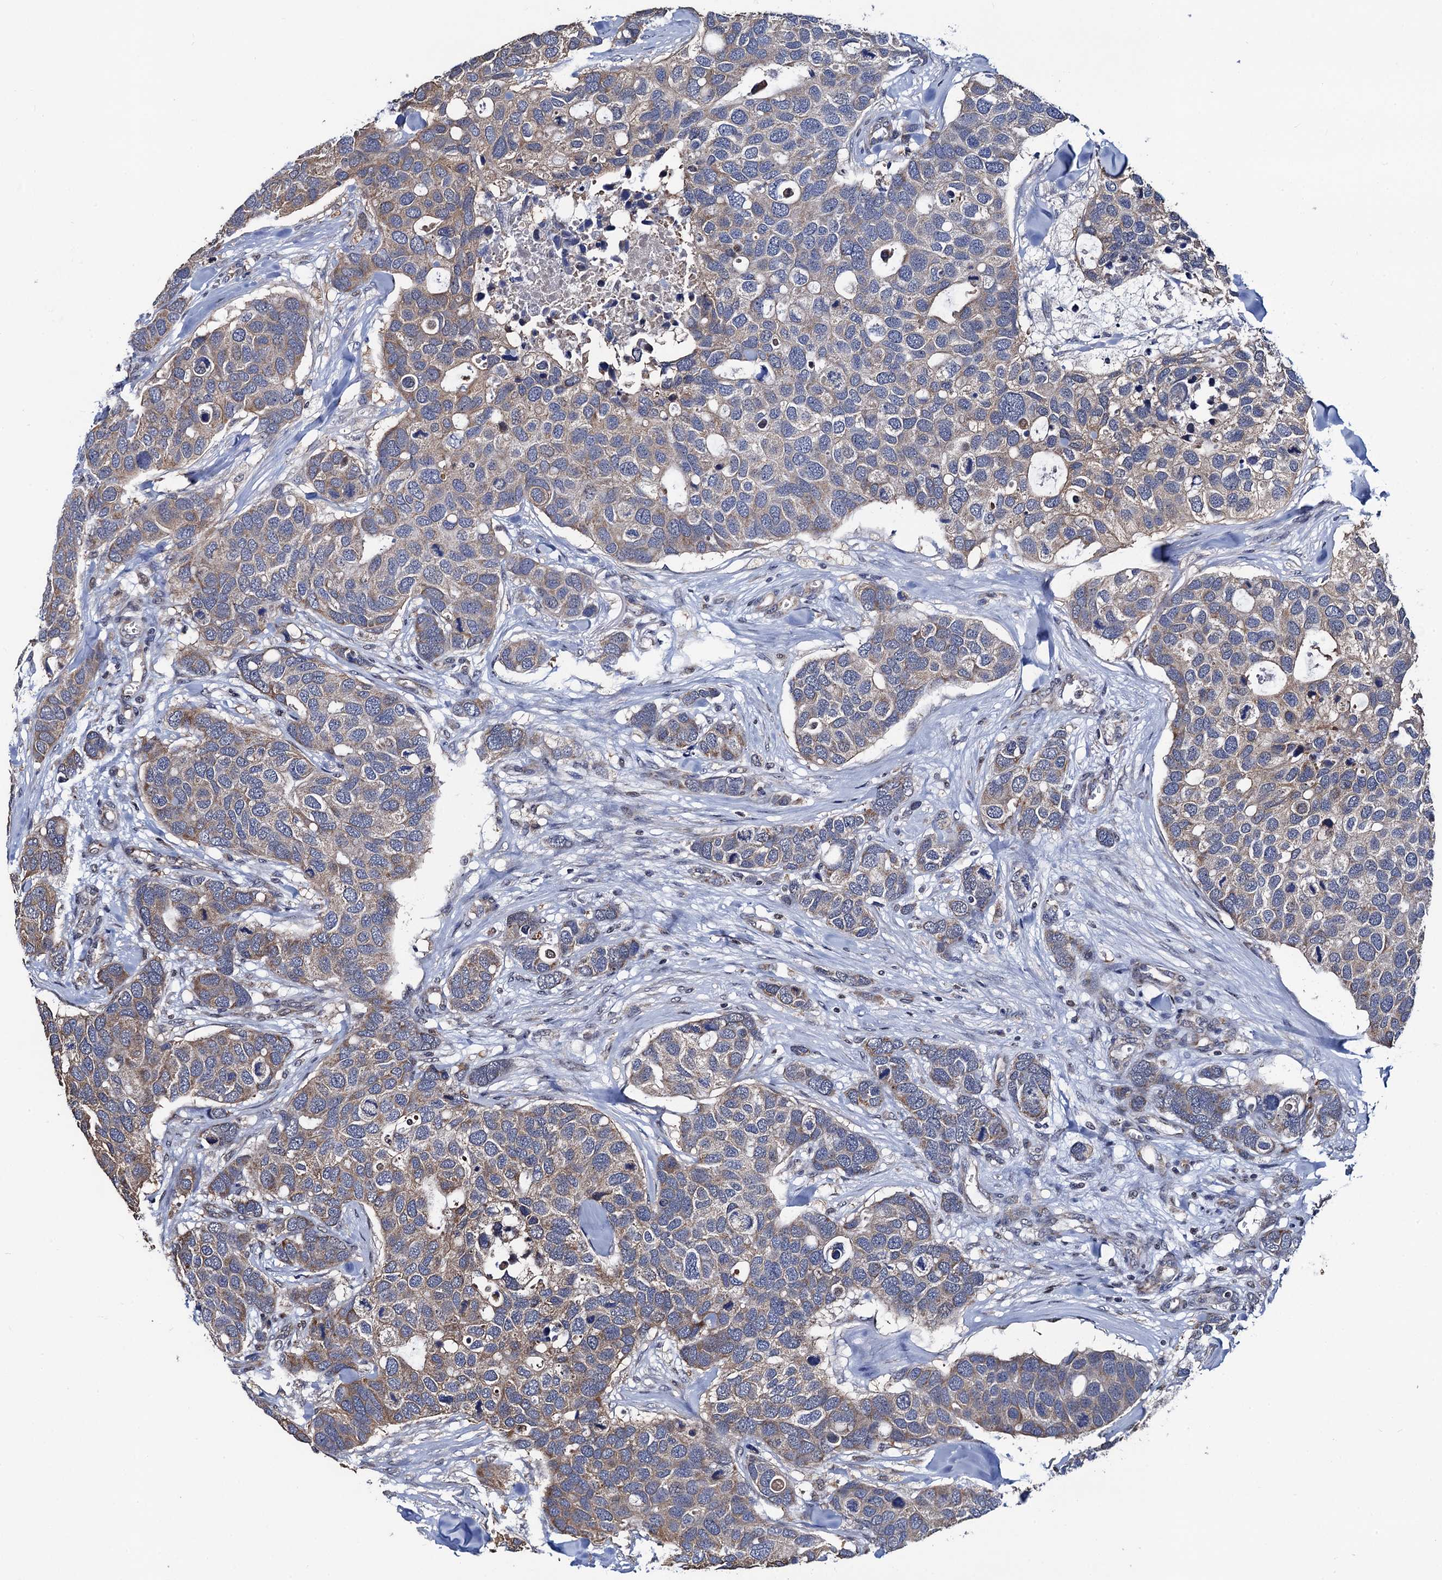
{"staining": {"intensity": "moderate", "quantity": "<25%", "location": "cytoplasmic/membranous"}, "tissue": "breast cancer", "cell_type": "Tumor cells", "image_type": "cancer", "snomed": [{"axis": "morphology", "description": "Duct carcinoma"}, {"axis": "topography", "description": "Breast"}], "caption": "The histopathology image exhibits staining of intraductal carcinoma (breast), revealing moderate cytoplasmic/membranous protein positivity (brown color) within tumor cells. The staining is performed using DAB (3,3'-diaminobenzidine) brown chromogen to label protein expression. The nuclei are counter-stained blue using hematoxylin.", "gene": "PTCD3", "patient": {"sex": "female", "age": 83}}